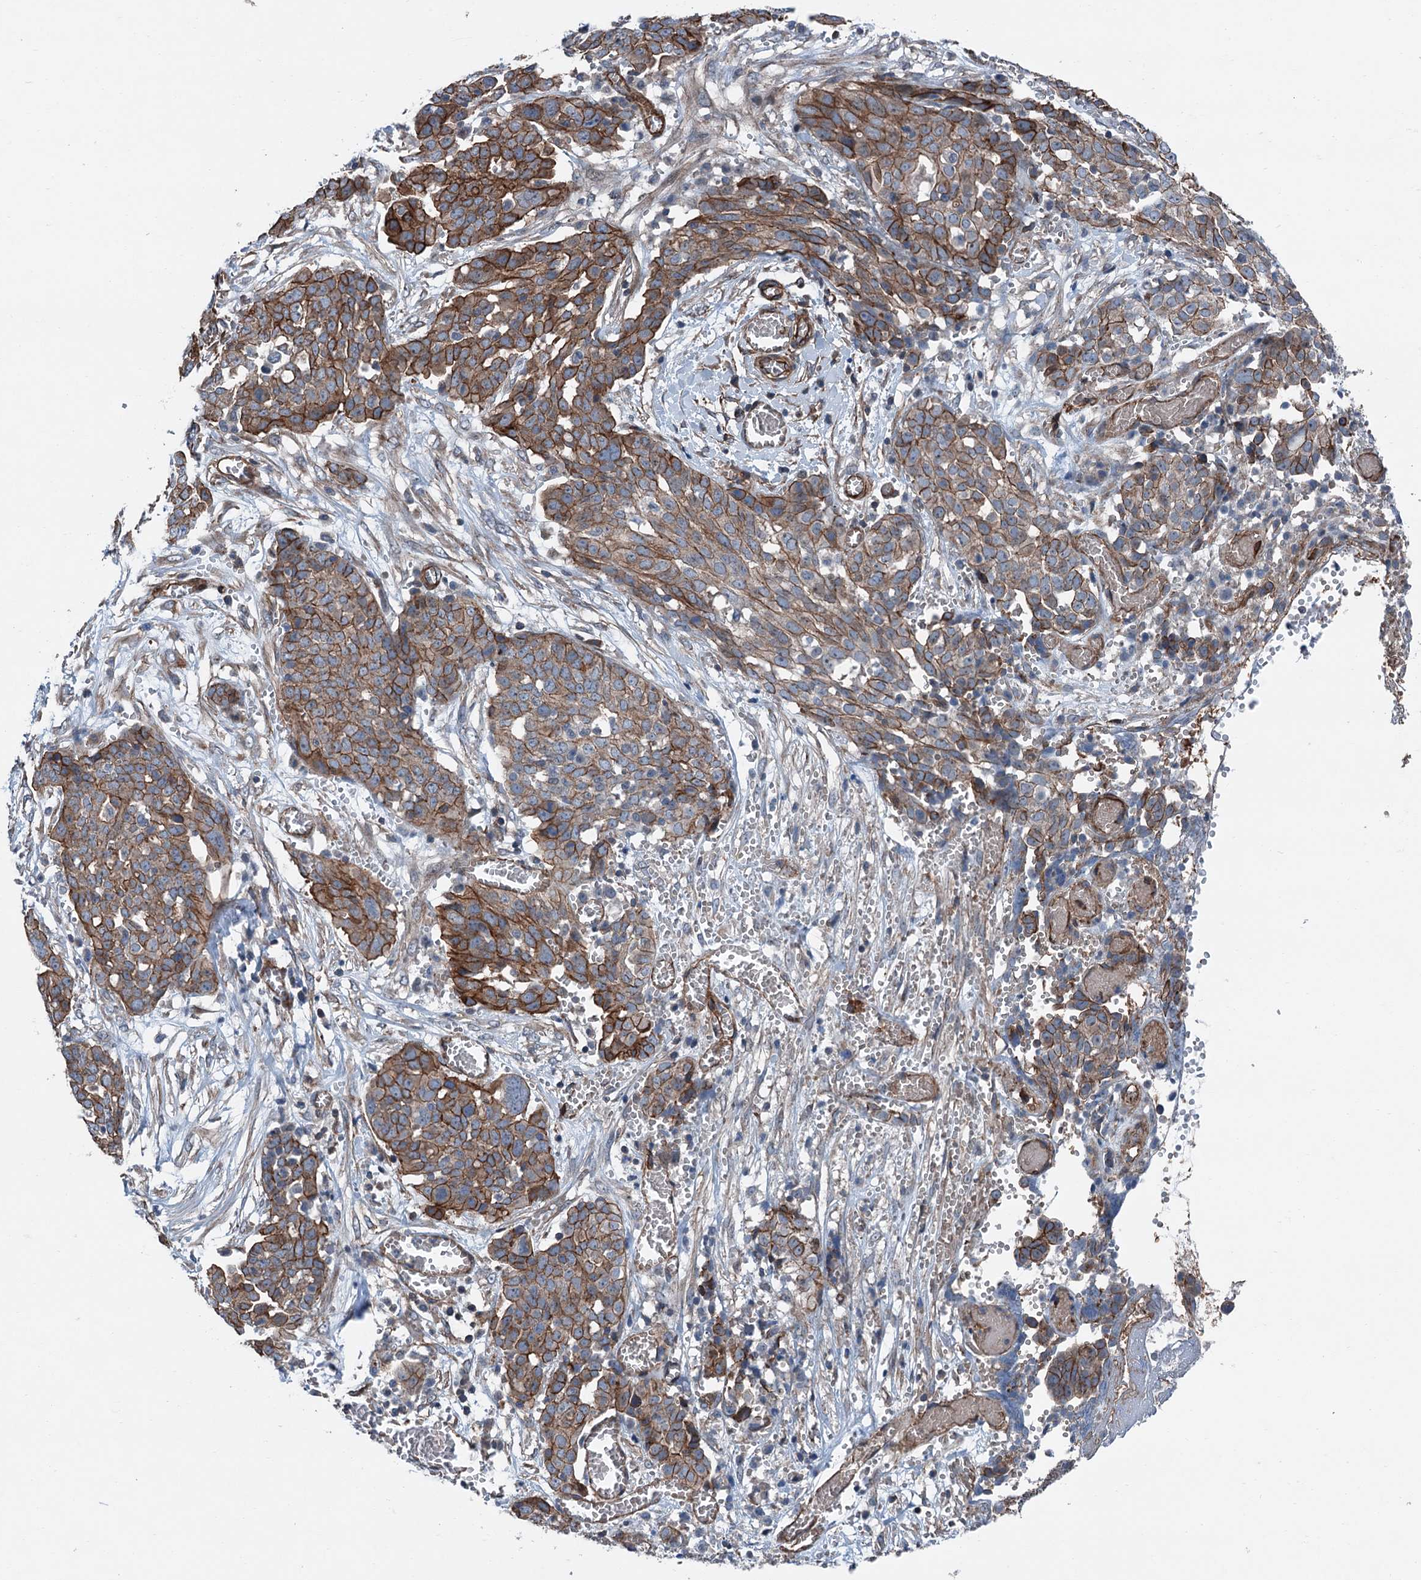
{"staining": {"intensity": "moderate", "quantity": ">75%", "location": "cytoplasmic/membranous"}, "tissue": "ovarian cancer", "cell_type": "Tumor cells", "image_type": "cancer", "snomed": [{"axis": "morphology", "description": "Cystadenocarcinoma, serous, NOS"}, {"axis": "topography", "description": "Soft tissue"}, {"axis": "topography", "description": "Ovary"}], "caption": "An IHC image of neoplastic tissue is shown. Protein staining in brown labels moderate cytoplasmic/membranous positivity in ovarian cancer (serous cystadenocarcinoma) within tumor cells.", "gene": "NMRAL1", "patient": {"sex": "female", "age": 57}}